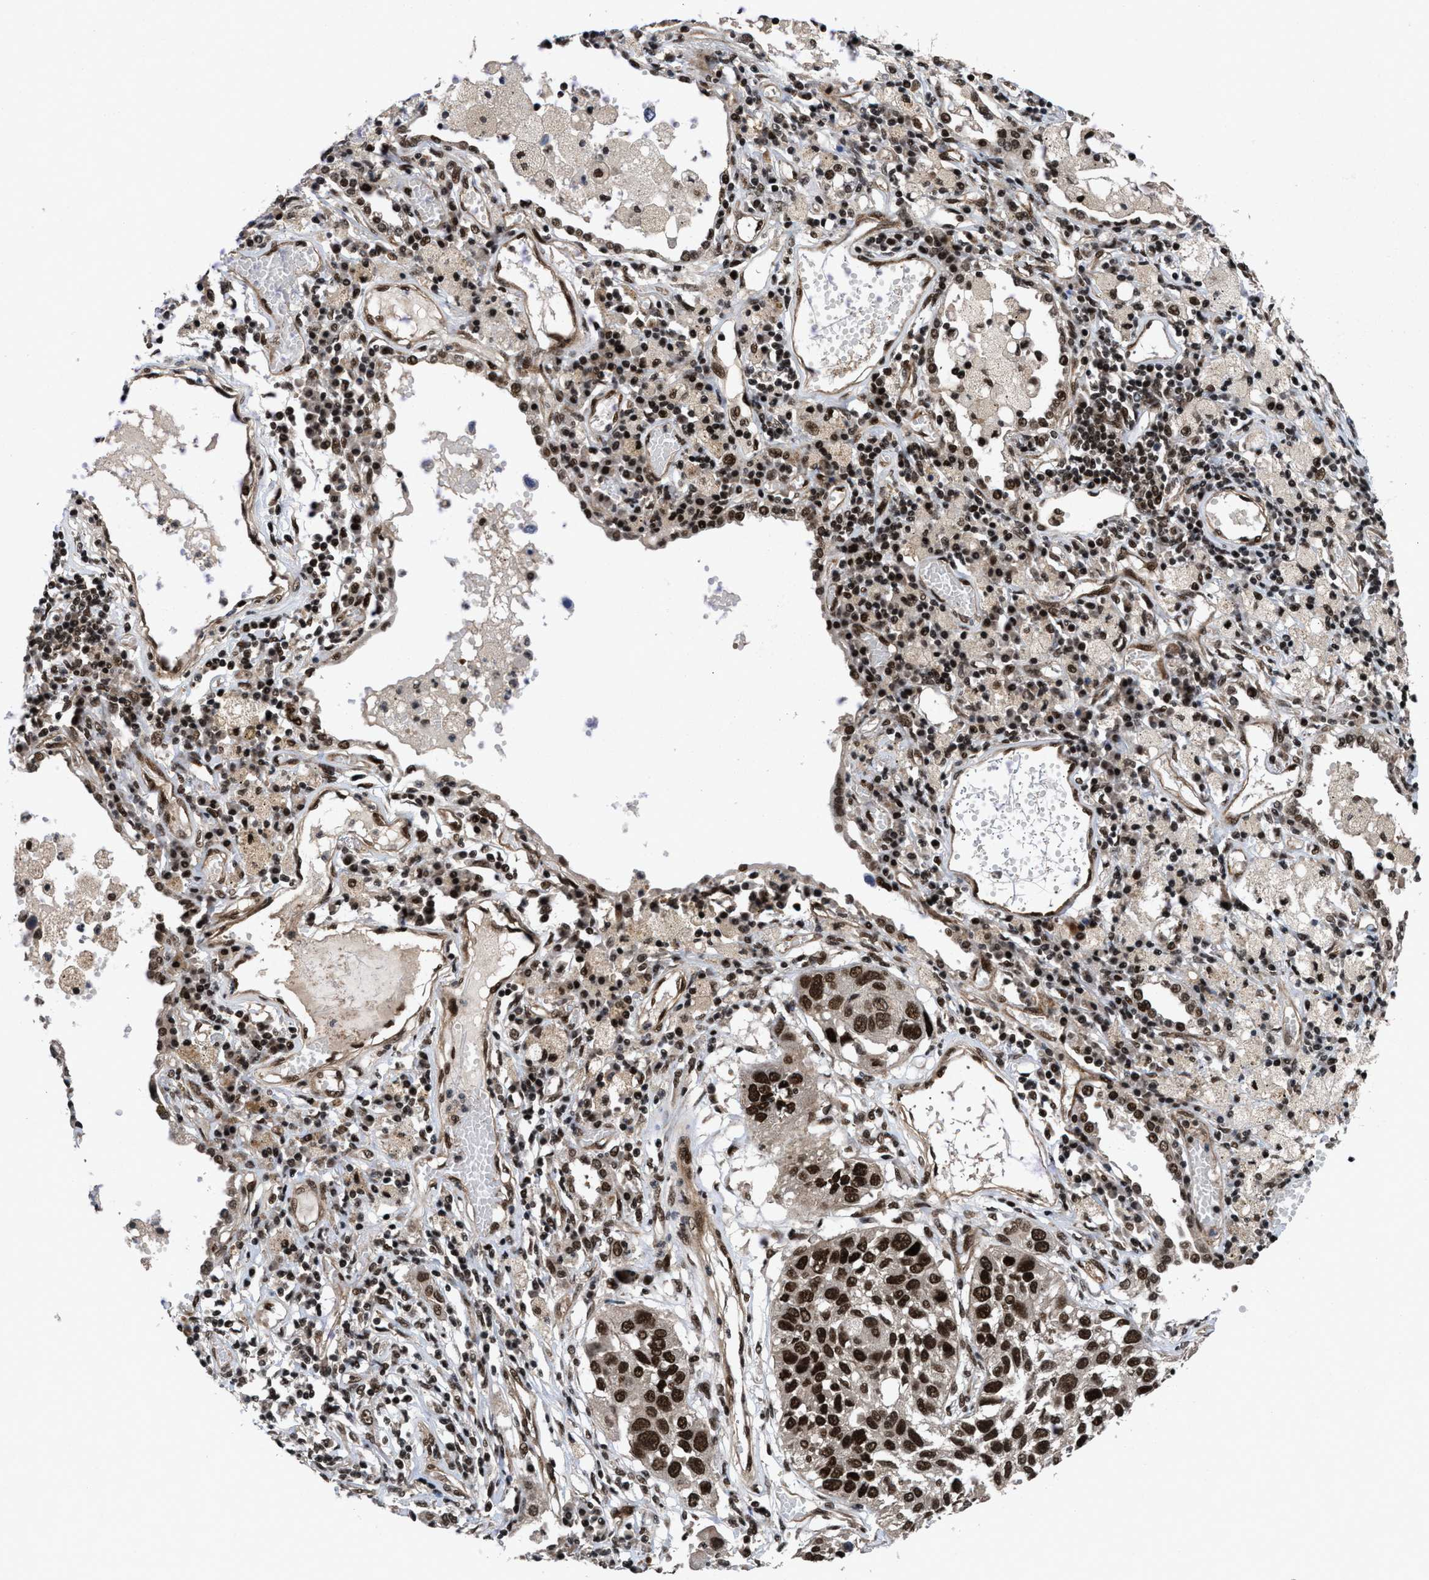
{"staining": {"intensity": "strong", "quantity": ">75%", "location": "nuclear"}, "tissue": "lung cancer", "cell_type": "Tumor cells", "image_type": "cancer", "snomed": [{"axis": "morphology", "description": "Squamous cell carcinoma, NOS"}, {"axis": "topography", "description": "Lung"}], "caption": "Immunohistochemical staining of human lung cancer exhibits strong nuclear protein expression in approximately >75% of tumor cells. The staining is performed using DAB brown chromogen to label protein expression. The nuclei are counter-stained blue using hematoxylin.", "gene": "WIZ", "patient": {"sex": "male", "age": 71}}